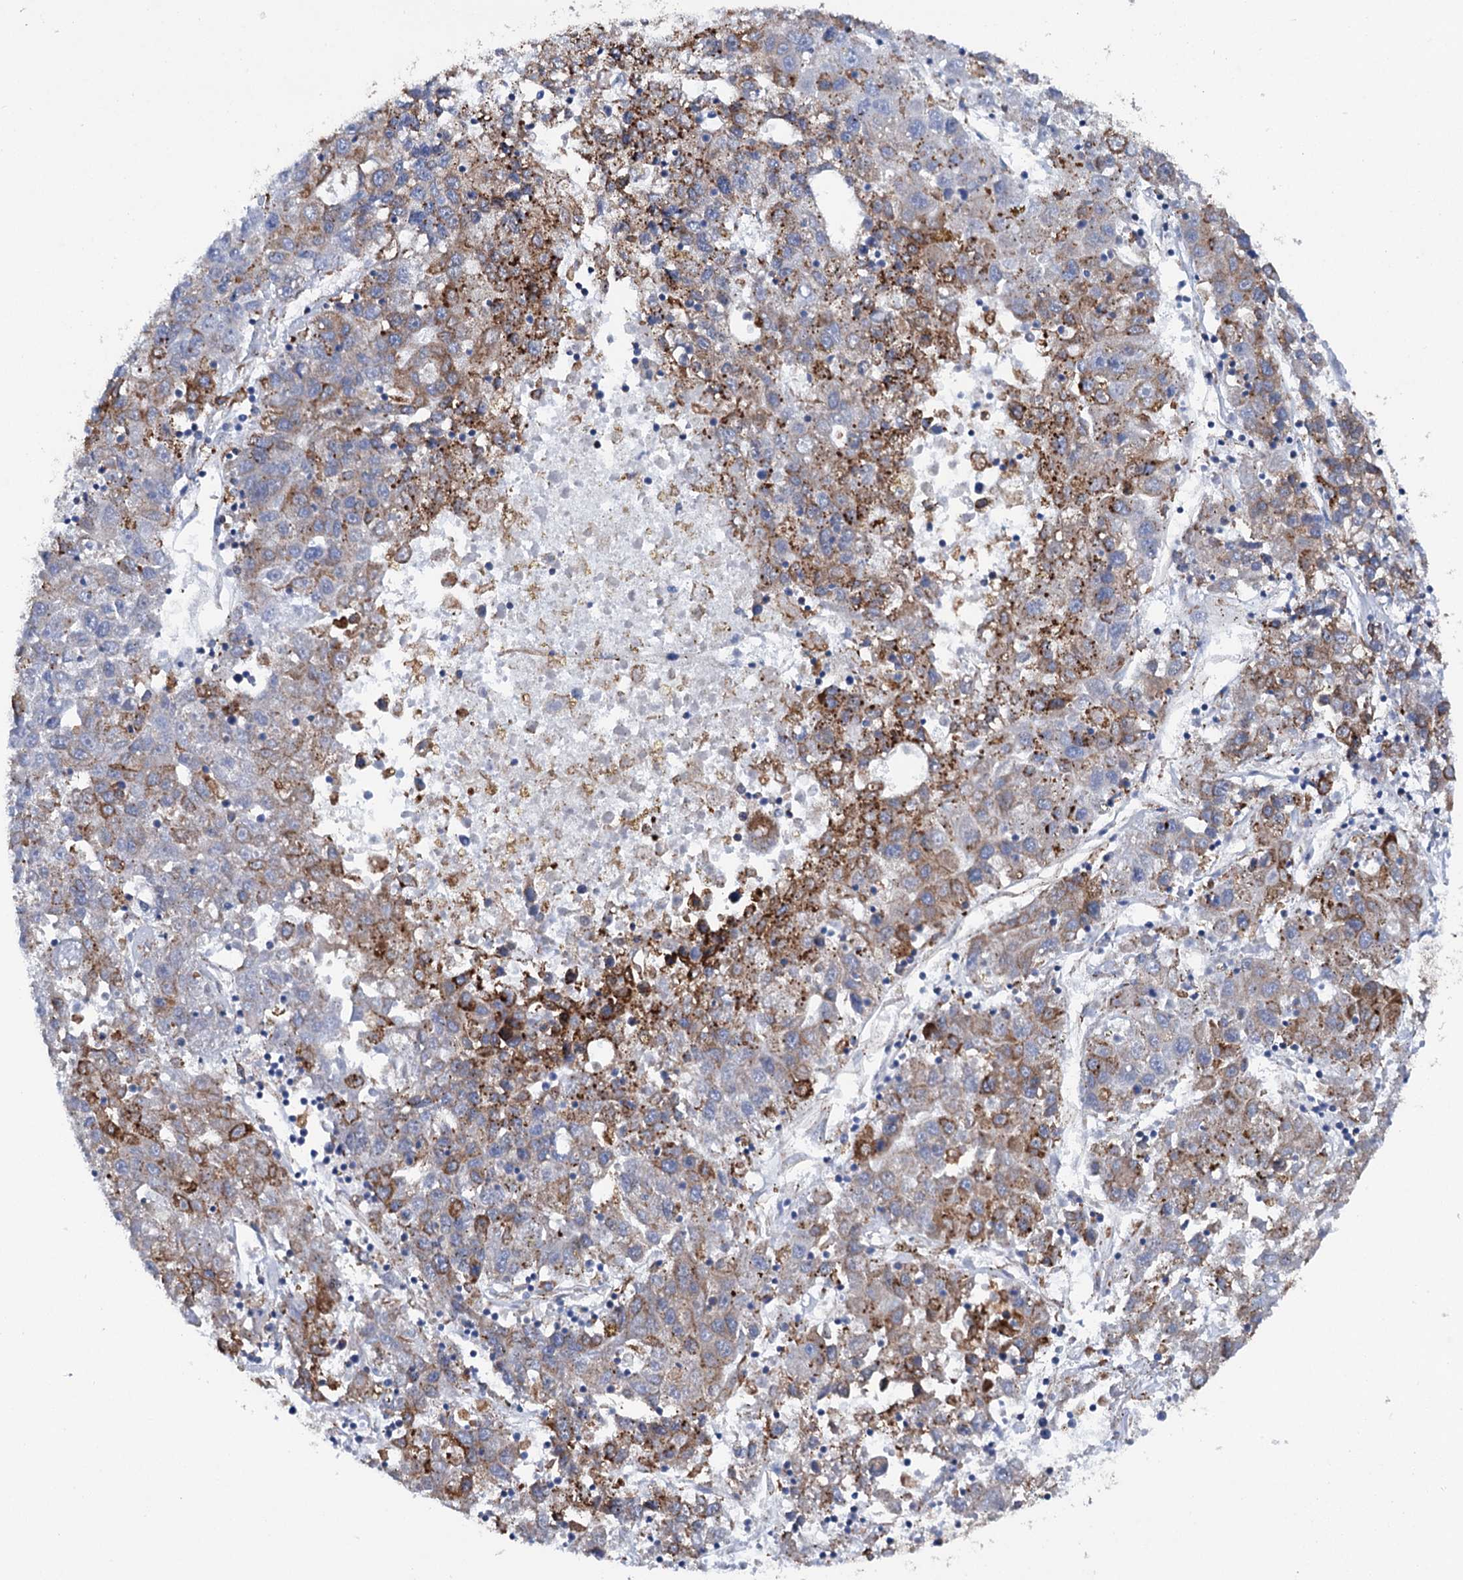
{"staining": {"intensity": "moderate", "quantity": "<25%", "location": "cytoplasmic/membranous"}, "tissue": "liver cancer", "cell_type": "Tumor cells", "image_type": "cancer", "snomed": [{"axis": "morphology", "description": "Carcinoma, Hepatocellular, NOS"}, {"axis": "topography", "description": "Liver"}], "caption": "DAB immunohistochemical staining of liver hepatocellular carcinoma shows moderate cytoplasmic/membranous protein positivity in approximately <25% of tumor cells. Nuclei are stained in blue.", "gene": "SHE", "patient": {"sex": "male", "age": 49}}